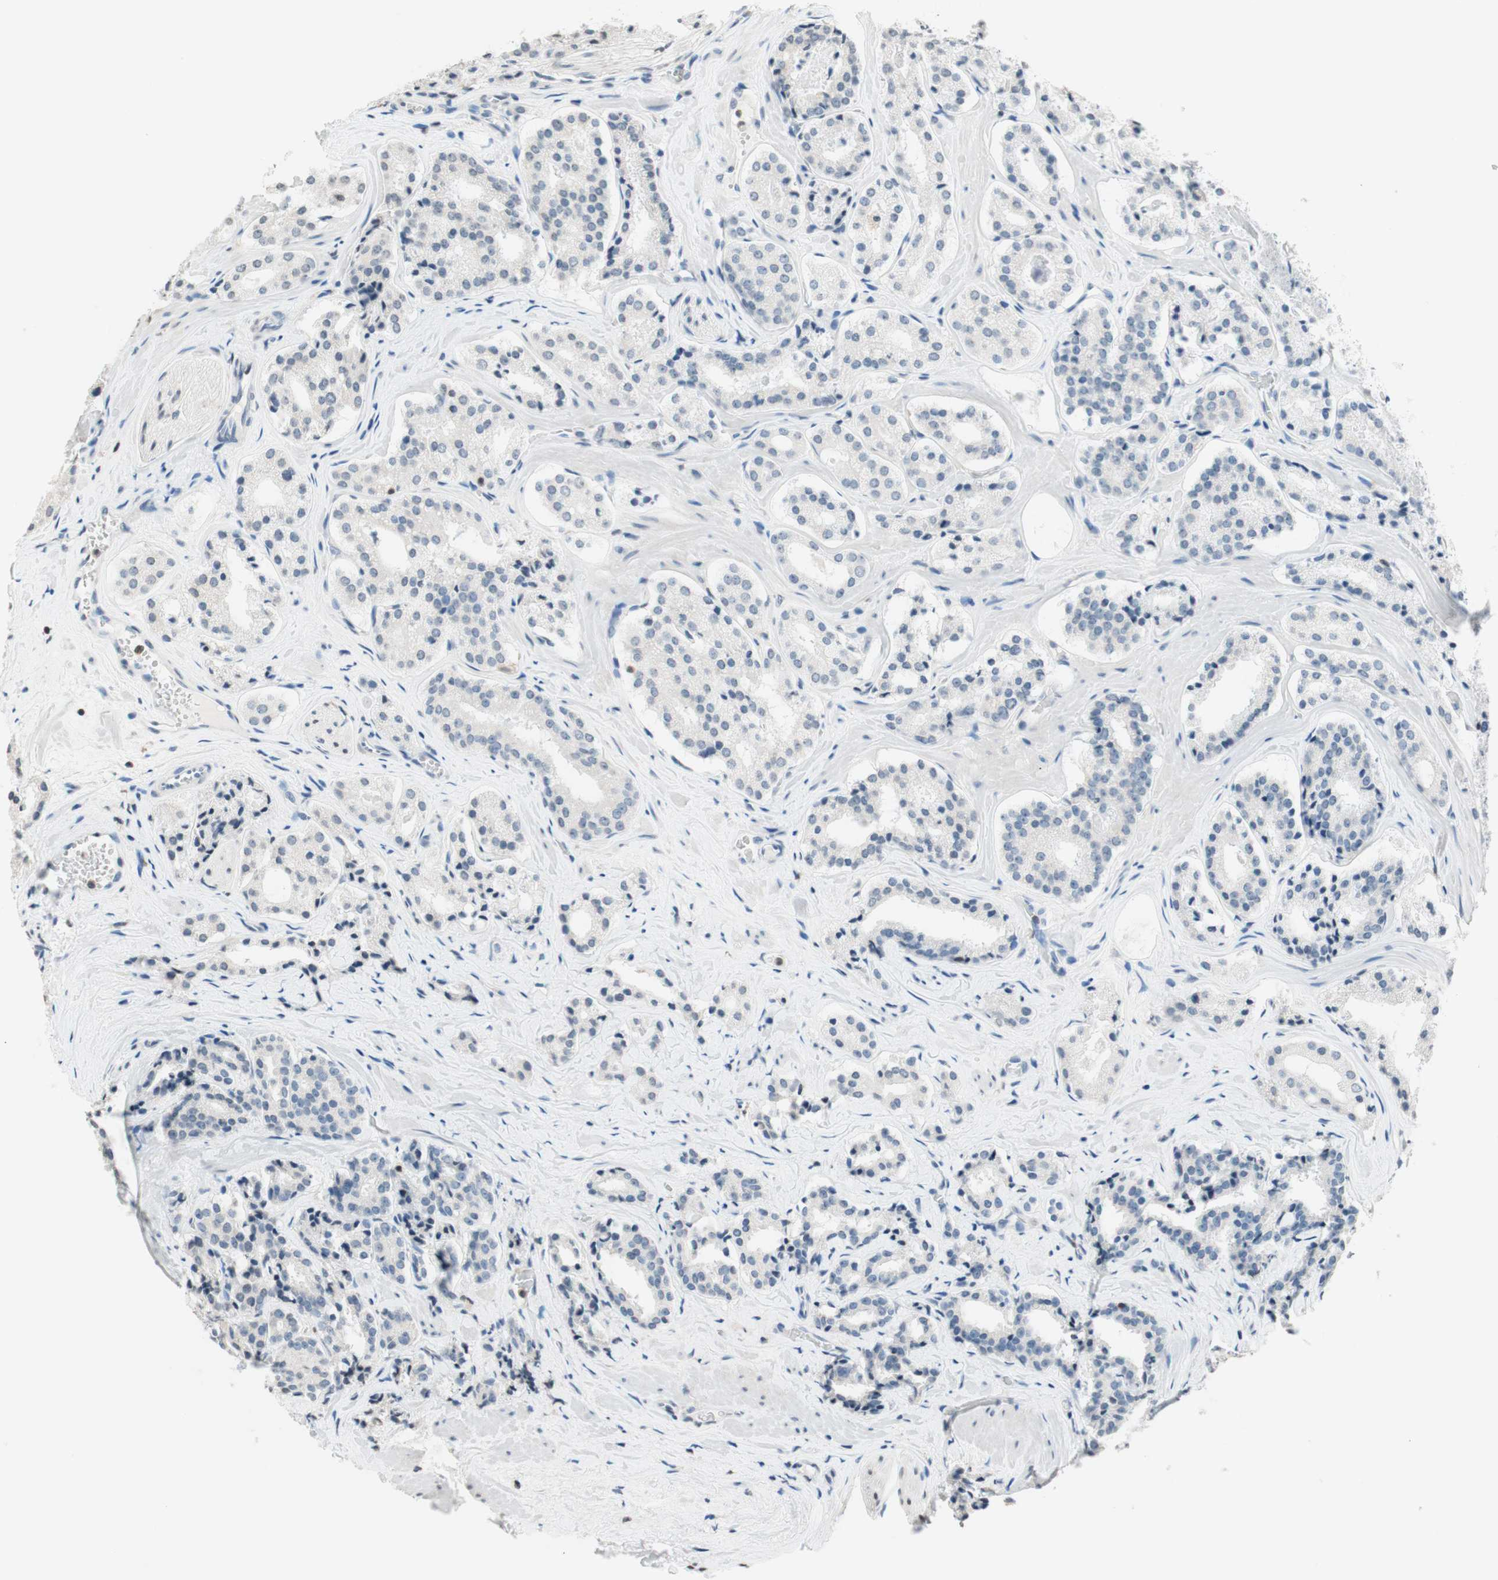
{"staining": {"intensity": "negative", "quantity": "none", "location": "none"}, "tissue": "prostate cancer", "cell_type": "Tumor cells", "image_type": "cancer", "snomed": [{"axis": "morphology", "description": "Adenocarcinoma, High grade"}, {"axis": "topography", "description": "Prostate"}], "caption": "An image of human high-grade adenocarcinoma (prostate) is negative for staining in tumor cells. Brightfield microscopy of IHC stained with DAB (brown) and hematoxylin (blue), captured at high magnification.", "gene": "WIPF1", "patient": {"sex": "male", "age": 60}}